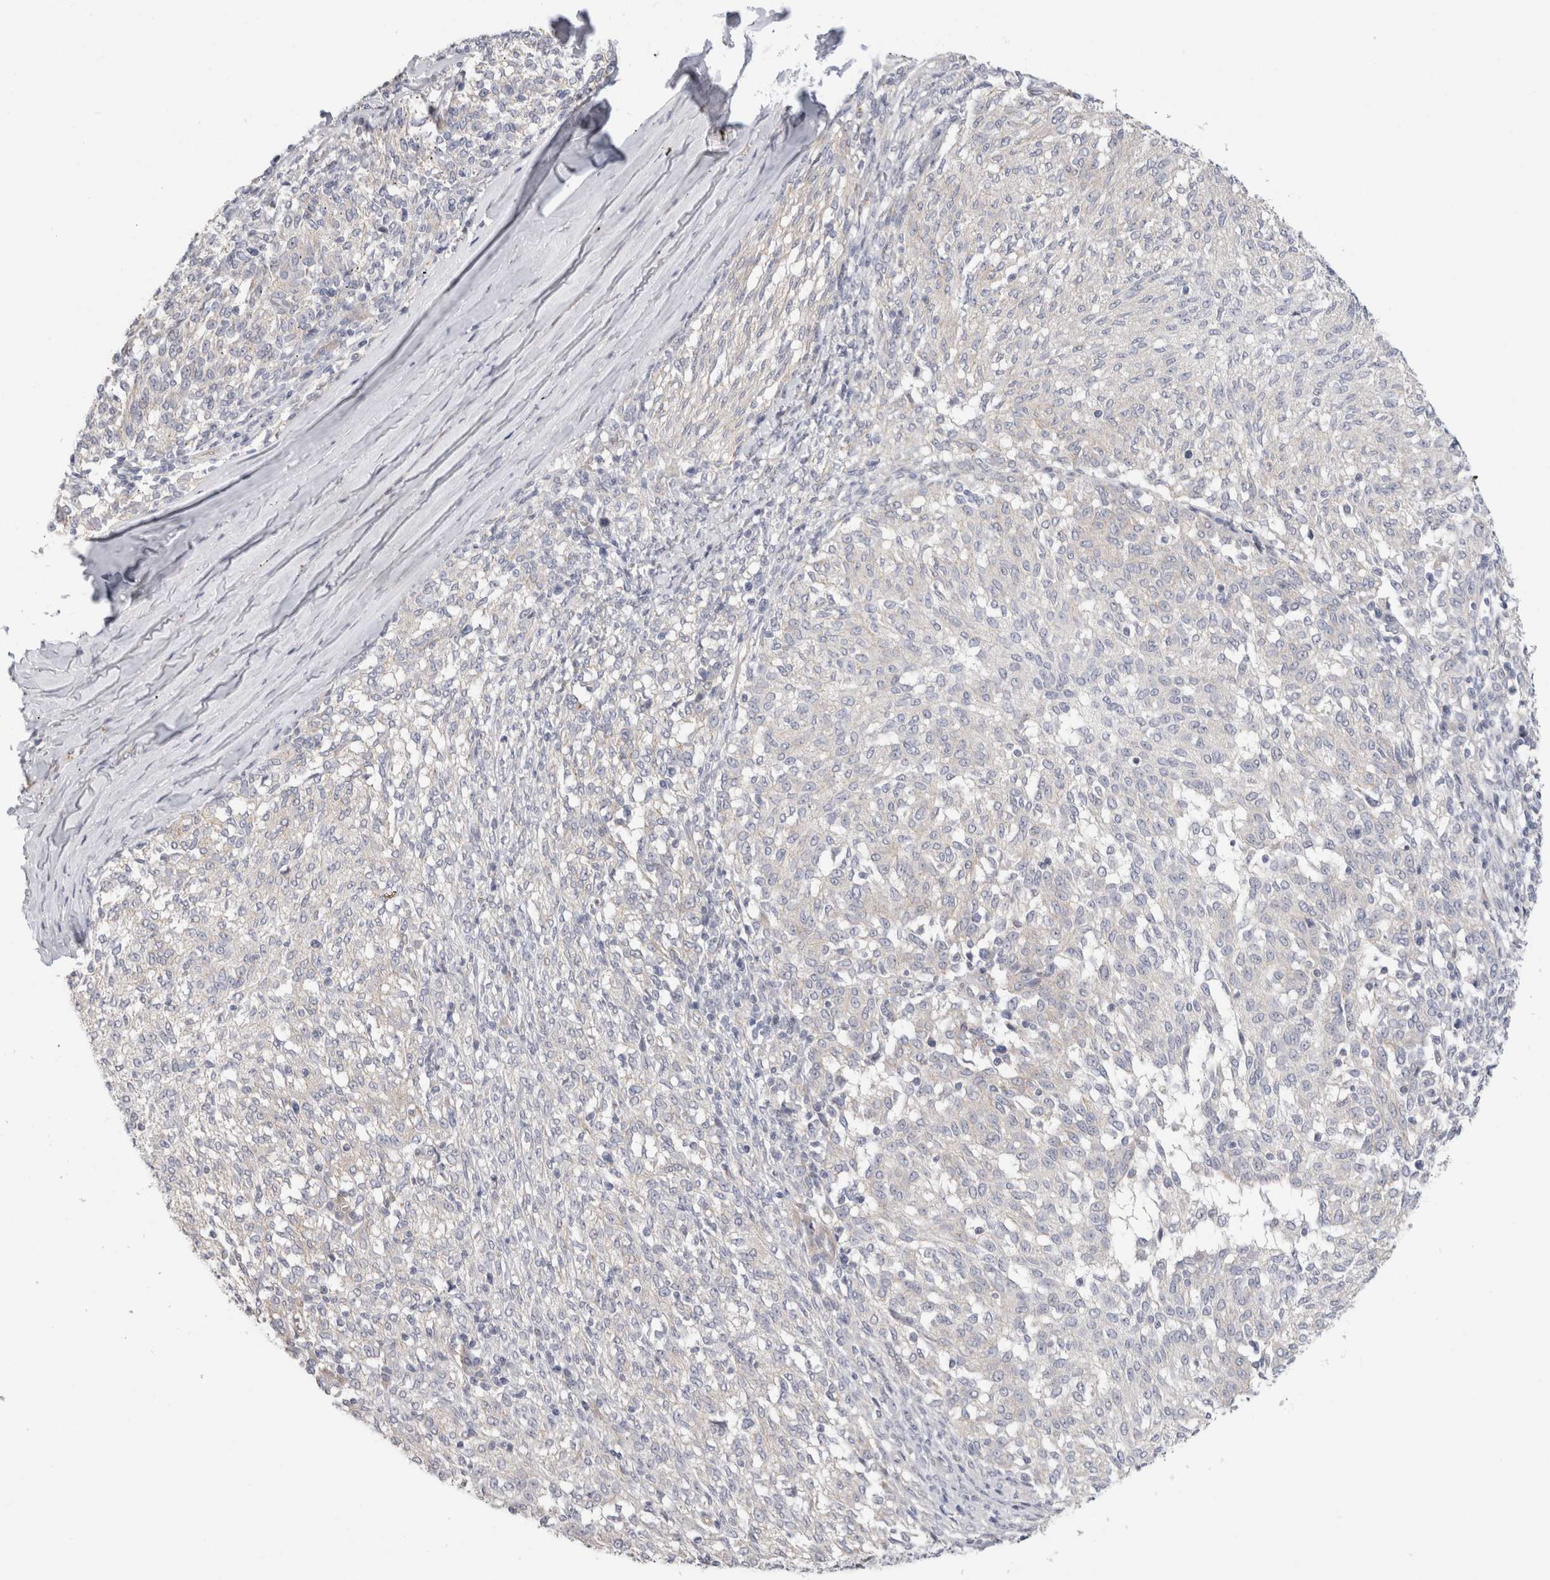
{"staining": {"intensity": "negative", "quantity": "none", "location": "none"}, "tissue": "melanoma", "cell_type": "Tumor cells", "image_type": "cancer", "snomed": [{"axis": "morphology", "description": "Malignant melanoma, NOS"}, {"axis": "topography", "description": "Skin"}], "caption": "Immunohistochemistry (IHC) of malignant melanoma displays no positivity in tumor cells. (Brightfield microscopy of DAB IHC at high magnification).", "gene": "AFP", "patient": {"sex": "female", "age": 72}}